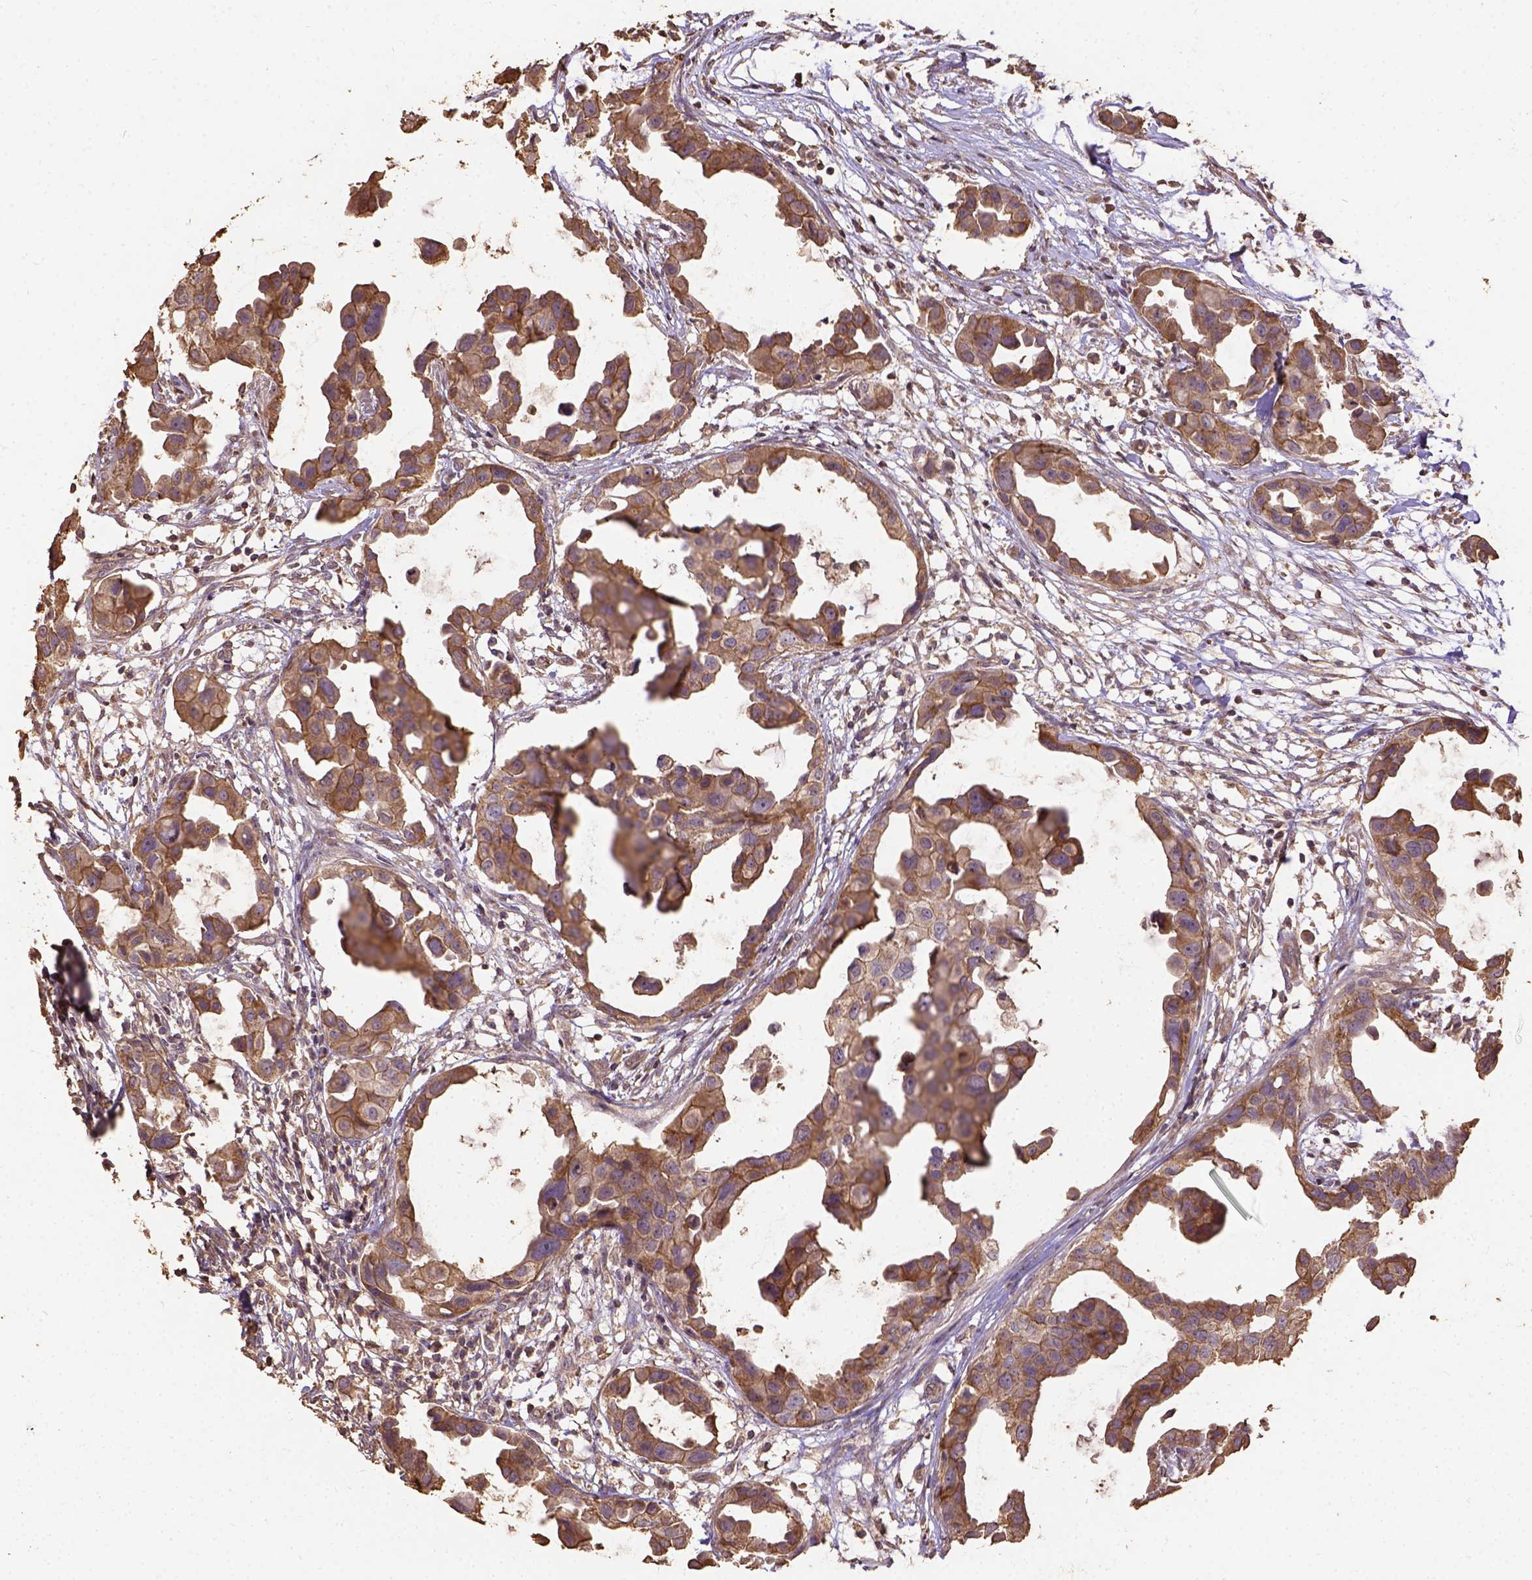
{"staining": {"intensity": "moderate", "quantity": "25%-75%", "location": "cytoplasmic/membranous"}, "tissue": "breast cancer", "cell_type": "Tumor cells", "image_type": "cancer", "snomed": [{"axis": "morphology", "description": "Duct carcinoma"}, {"axis": "topography", "description": "Breast"}], "caption": "A medium amount of moderate cytoplasmic/membranous staining is appreciated in about 25%-75% of tumor cells in invasive ductal carcinoma (breast) tissue.", "gene": "ATP1B3", "patient": {"sex": "female", "age": 38}}